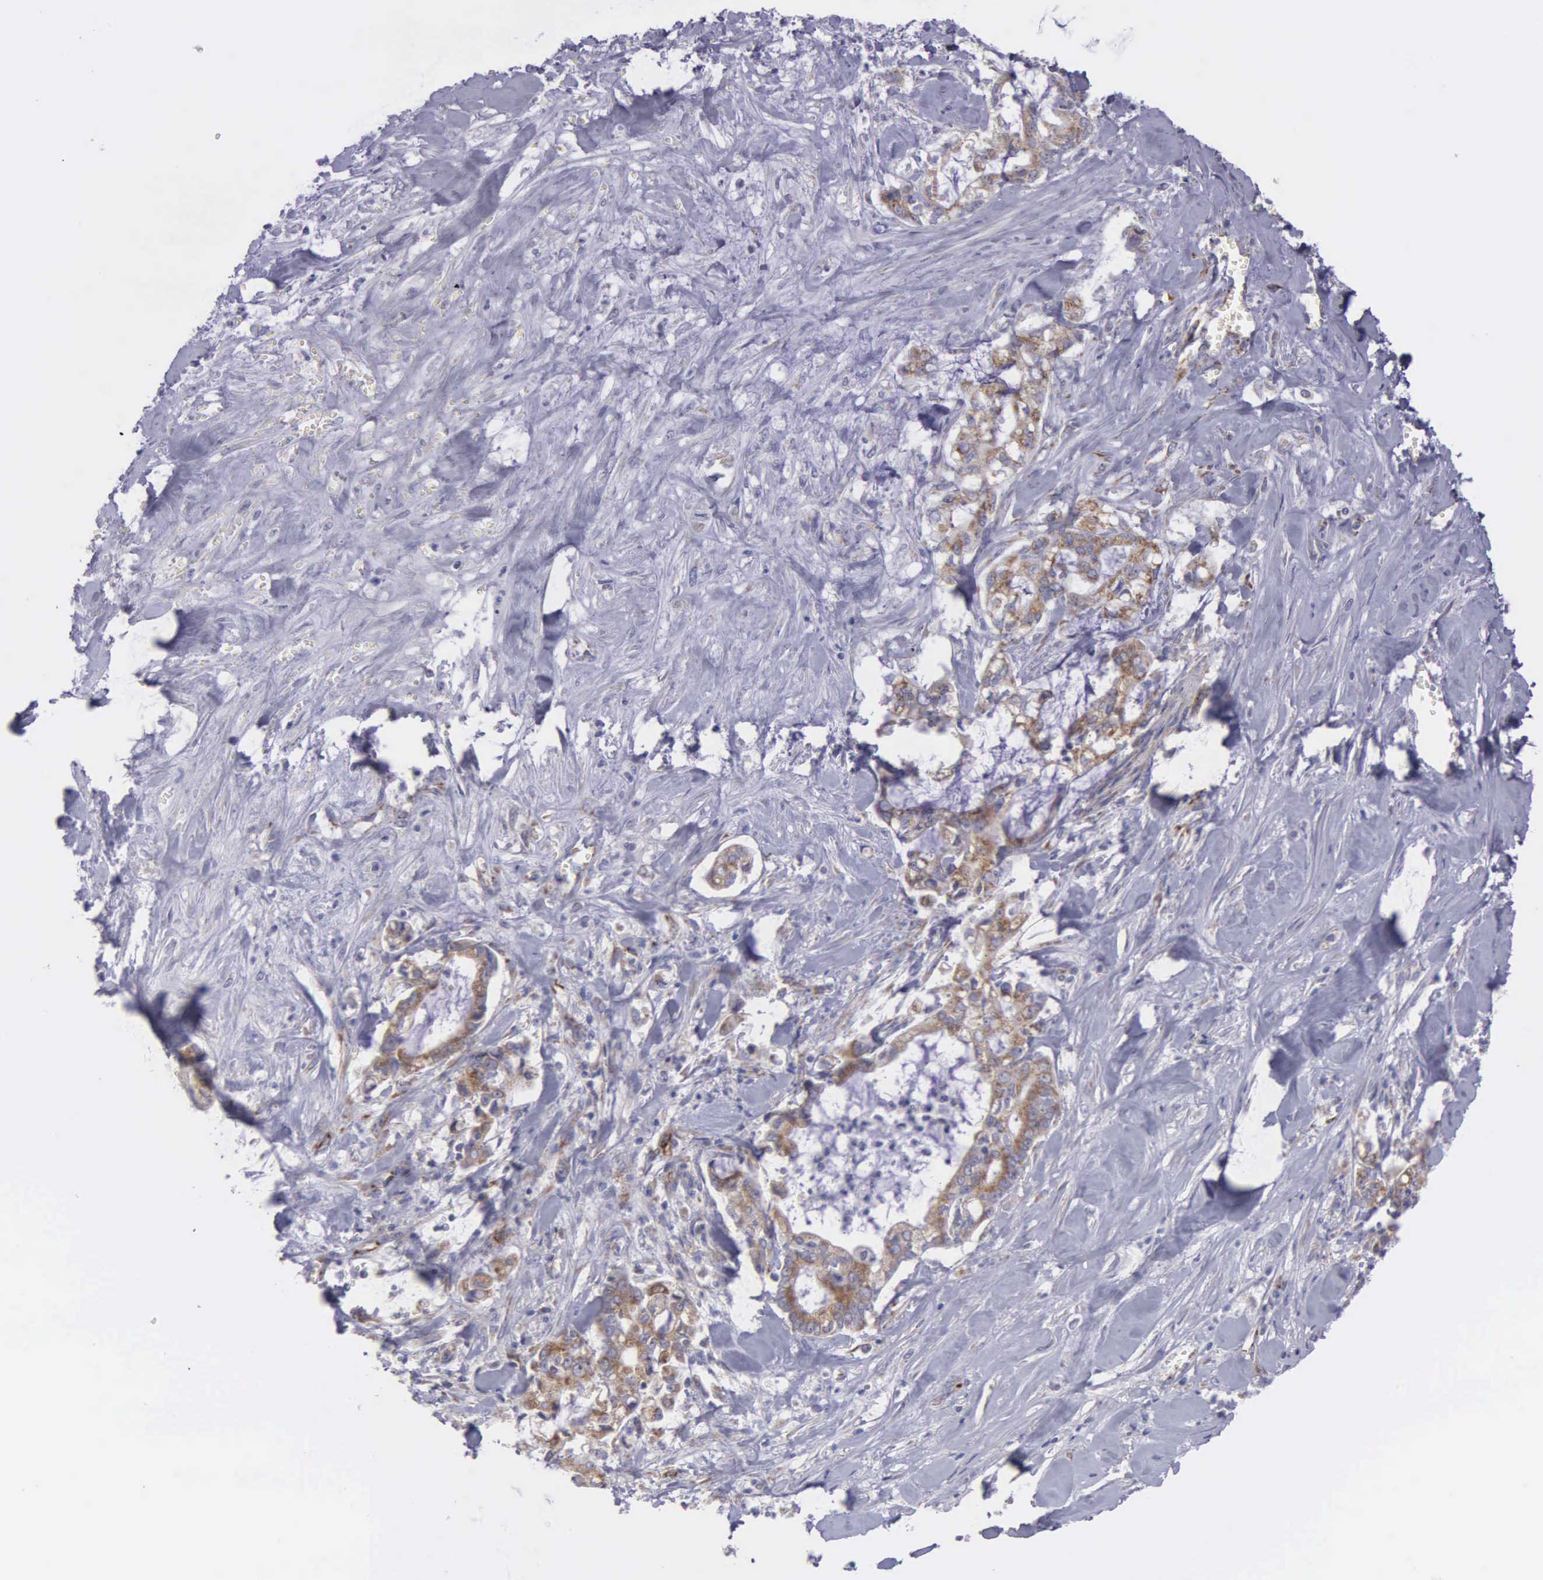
{"staining": {"intensity": "moderate", "quantity": ">75%", "location": "cytoplasmic/membranous"}, "tissue": "liver cancer", "cell_type": "Tumor cells", "image_type": "cancer", "snomed": [{"axis": "morphology", "description": "Cholangiocarcinoma"}, {"axis": "topography", "description": "Liver"}], "caption": "The immunohistochemical stain highlights moderate cytoplasmic/membranous positivity in tumor cells of cholangiocarcinoma (liver) tissue. (brown staining indicates protein expression, while blue staining denotes nuclei).", "gene": "SYNJ2BP", "patient": {"sex": "male", "age": 57}}